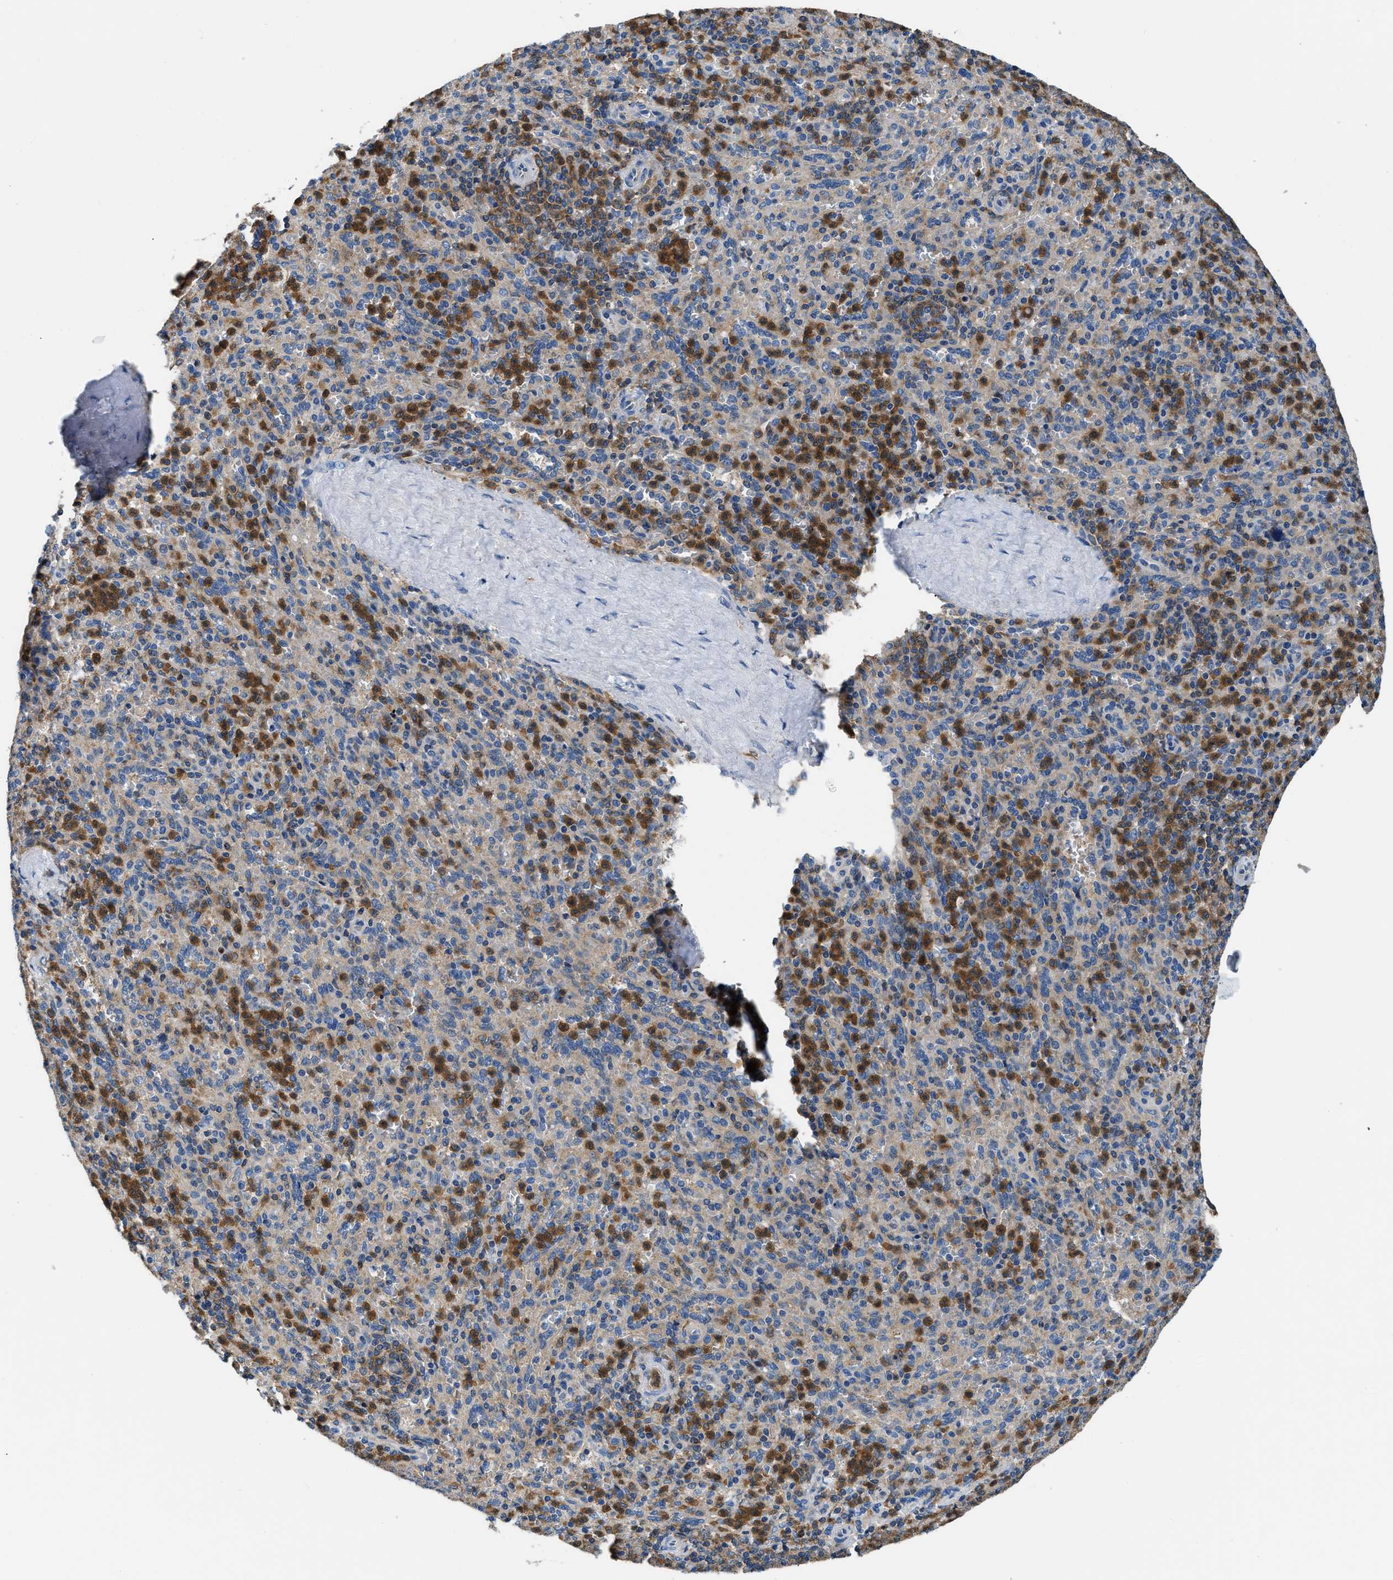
{"staining": {"intensity": "strong", "quantity": "<25%", "location": "cytoplasmic/membranous"}, "tissue": "spleen", "cell_type": "Cells in red pulp", "image_type": "normal", "snomed": [{"axis": "morphology", "description": "Normal tissue, NOS"}, {"axis": "topography", "description": "Spleen"}], "caption": "High-magnification brightfield microscopy of unremarkable spleen stained with DAB (3,3'-diaminobenzidine) (brown) and counterstained with hematoxylin (blue). cells in red pulp exhibit strong cytoplasmic/membranous positivity is appreciated in approximately<25% of cells. The protein is stained brown, and the nuclei are stained in blue (DAB IHC with brightfield microscopy, high magnification).", "gene": "PKM", "patient": {"sex": "male", "age": 36}}